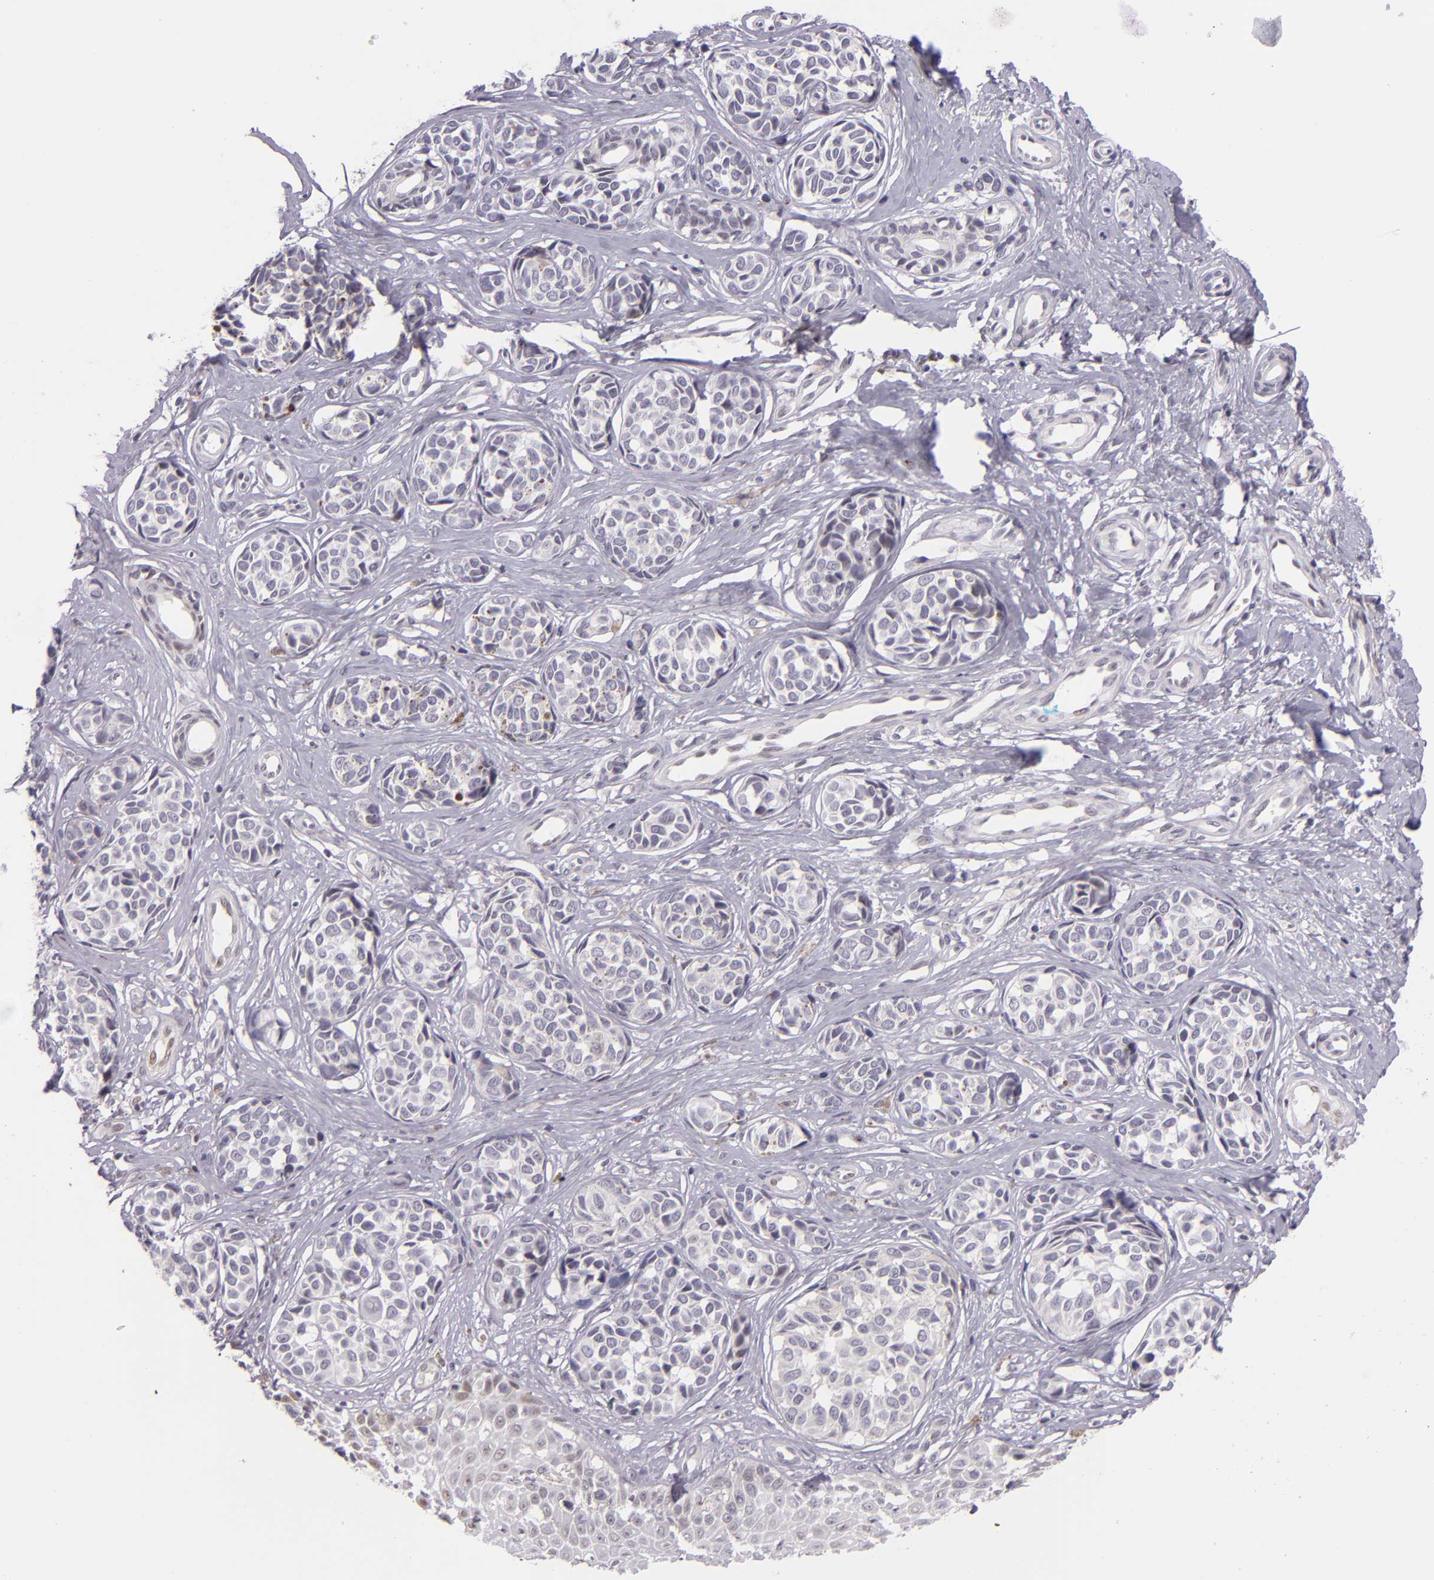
{"staining": {"intensity": "negative", "quantity": "none", "location": "none"}, "tissue": "melanoma", "cell_type": "Tumor cells", "image_type": "cancer", "snomed": [{"axis": "morphology", "description": "Malignant melanoma, NOS"}, {"axis": "topography", "description": "Skin"}], "caption": "Tumor cells show no significant protein staining in malignant melanoma.", "gene": "BCL3", "patient": {"sex": "male", "age": 79}}